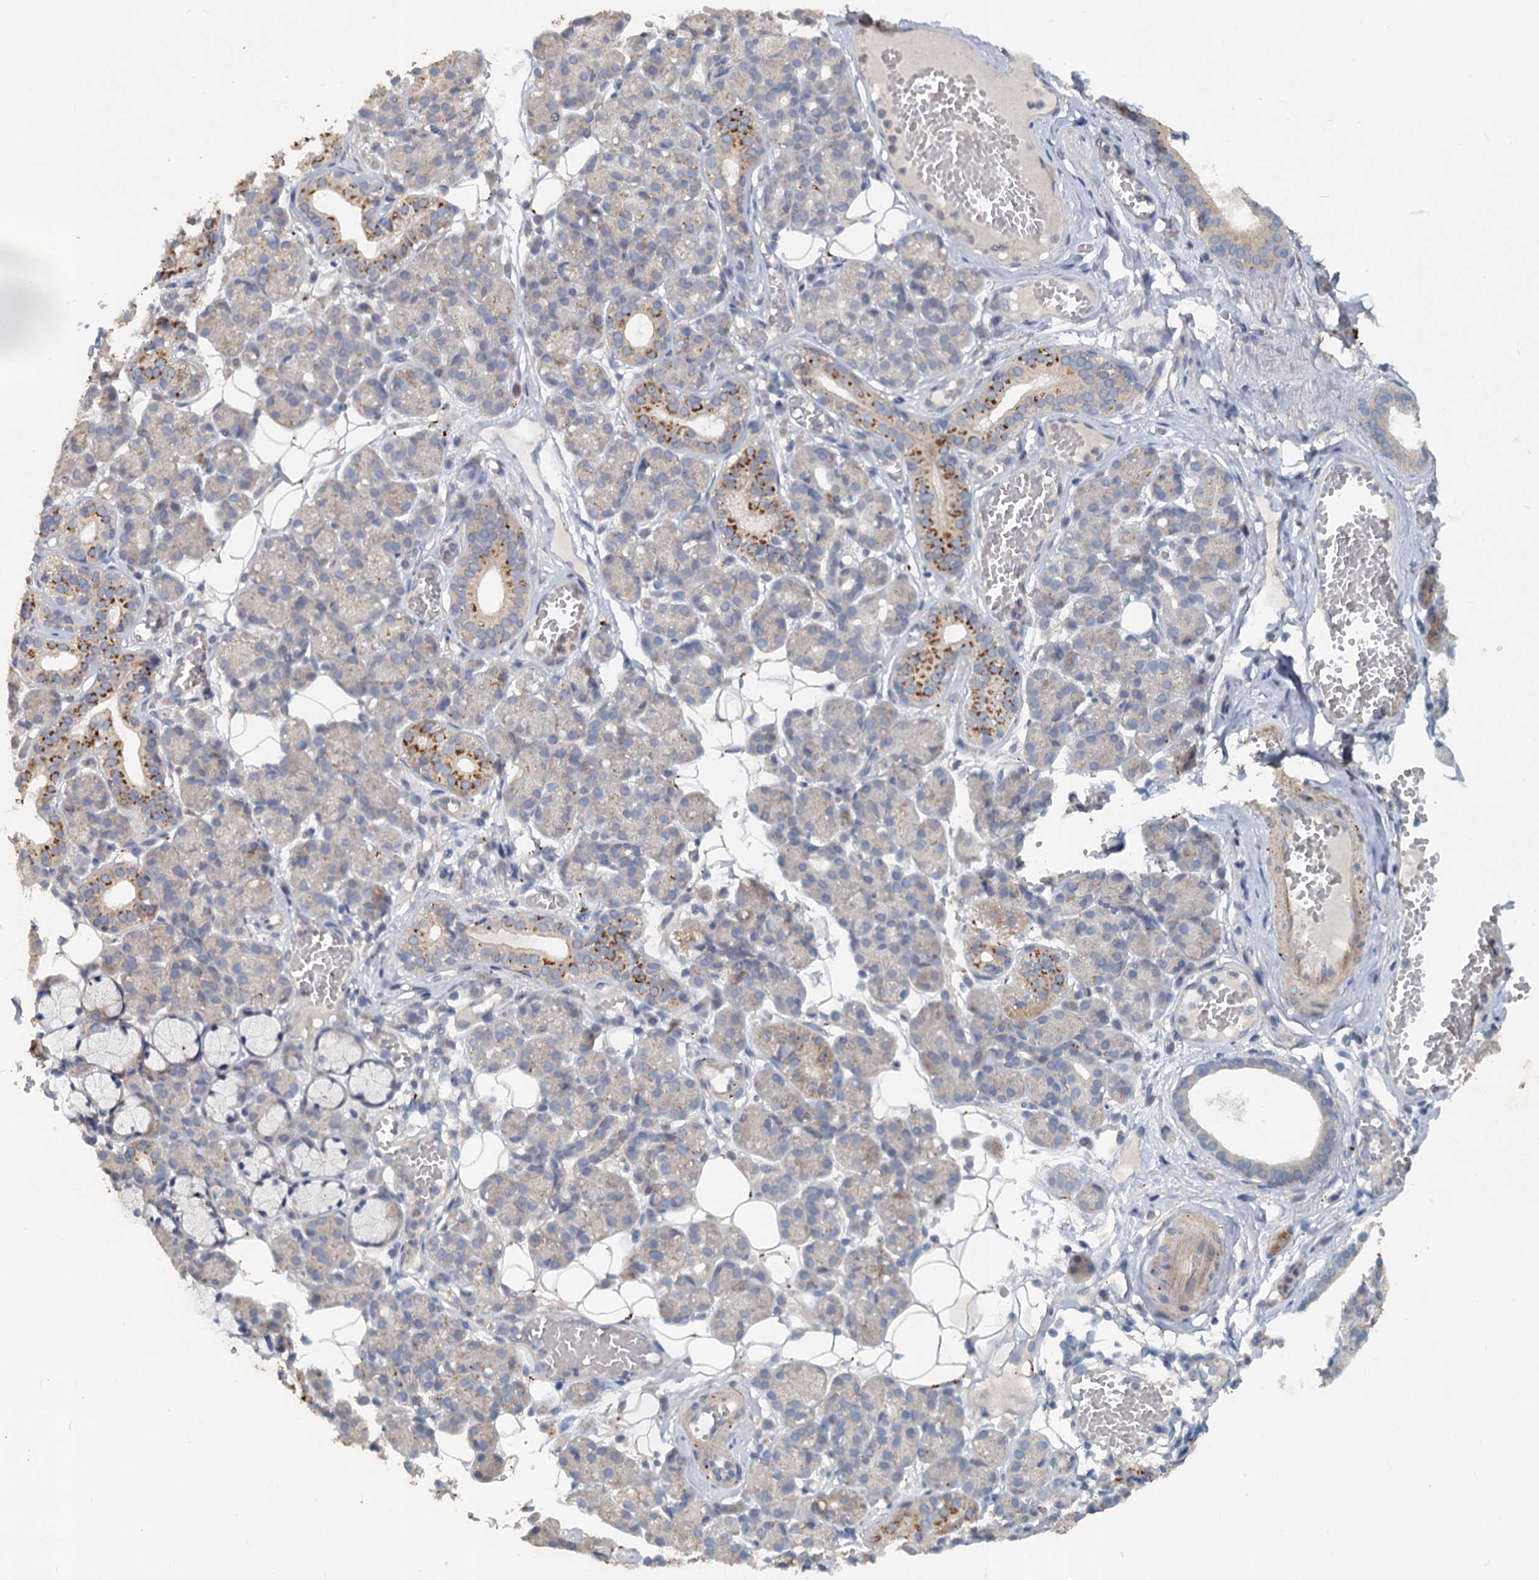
{"staining": {"intensity": "strong", "quantity": "25%-75%", "location": "cytoplasmic/membranous"}, "tissue": "salivary gland", "cell_type": "Glandular cells", "image_type": "normal", "snomed": [{"axis": "morphology", "description": "Normal tissue, NOS"}, {"axis": "topography", "description": "Salivary gland"}], "caption": "Immunohistochemical staining of normal human salivary gland demonstrates 25%-75% levels of strong cytoplasmic/membranous protein staining in approximately 25%-75% of glandular cells.", "gene": "SLC2A7", "patient": {"sex": "male", "age": 63}}